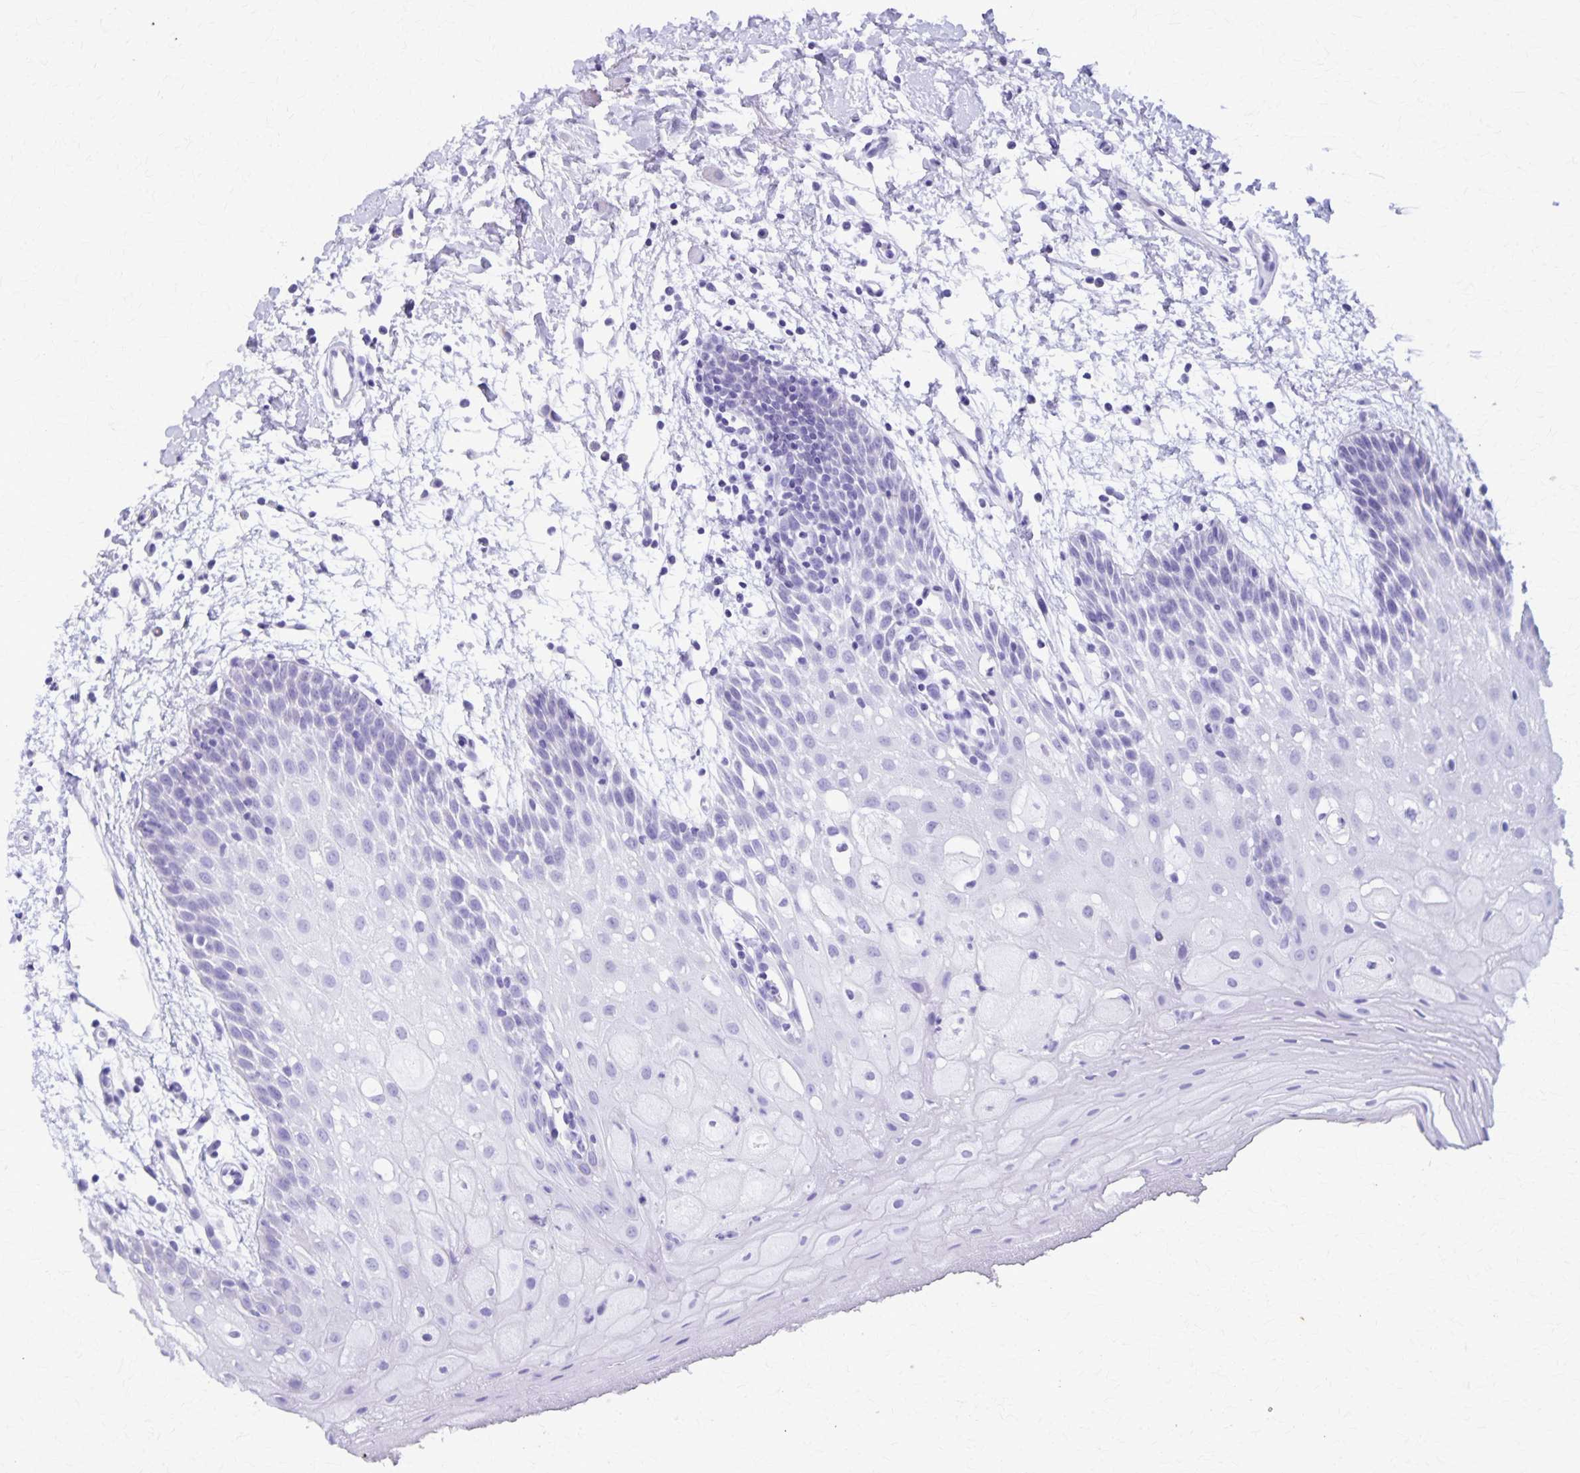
{"staining": {"intensity": "negative", "quantity": "none", "location": "none"}, "tissue": "oral mucosa", "cell_type": "Squamous epithelial cells", "image_type": "normal", "snomed": [{"axis": "morphology", "description": "Normal tissue, NOS"}, {"axis": "morphology", "description": "Squamous cell carcinoma, NOS"}, {"axis": "topography", "description": "Oral tissue"}, {"axis": "topography", "description": "Tounge, NOS"}, {"axis": "topography", "description": "Head-Neck"}], "caption": "Immunohistochemical staining of normal oral mucosa exhibits no significant positivity in squamous epithelial cells.", "gene": "DEFA5", "patient": {"sex": "male", "age": 62}}